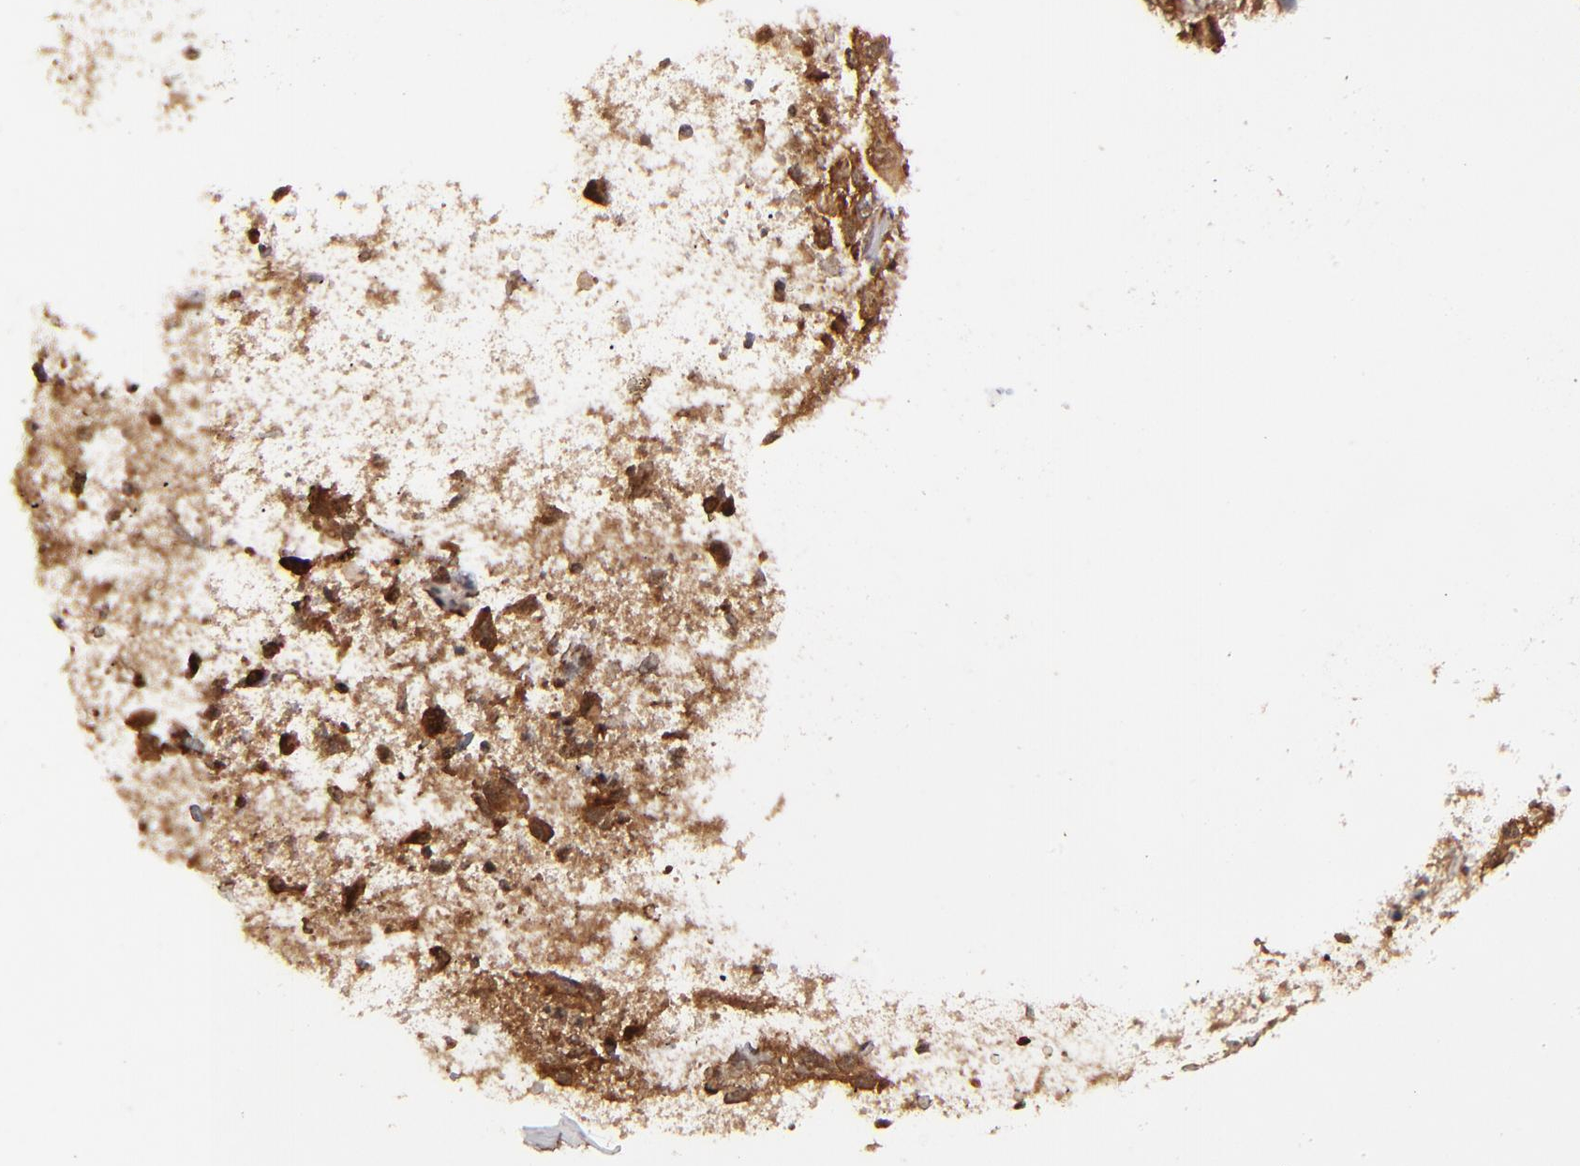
{"staining": {"intensity": "strong", "quantity": ">75%", "location": "cytoplasmic/membranous,nuclear"}, "tissue": "skin cancer", "cell_type": "Tumor cells", "image_type": "cancer", "snomed": [{"axis": "morphology", "description": "Squamous cell carcinoma, NOS"}, {"axis": "topography", "description": "Skin"}], "caption": "This is an image of IHC staining of skin cancer, which shows strong expression in the cytoplasmic/membranous and nuclear of tumor cells.", "gene": "RGS6", "patient": {"sex": "male", "age": 24}}